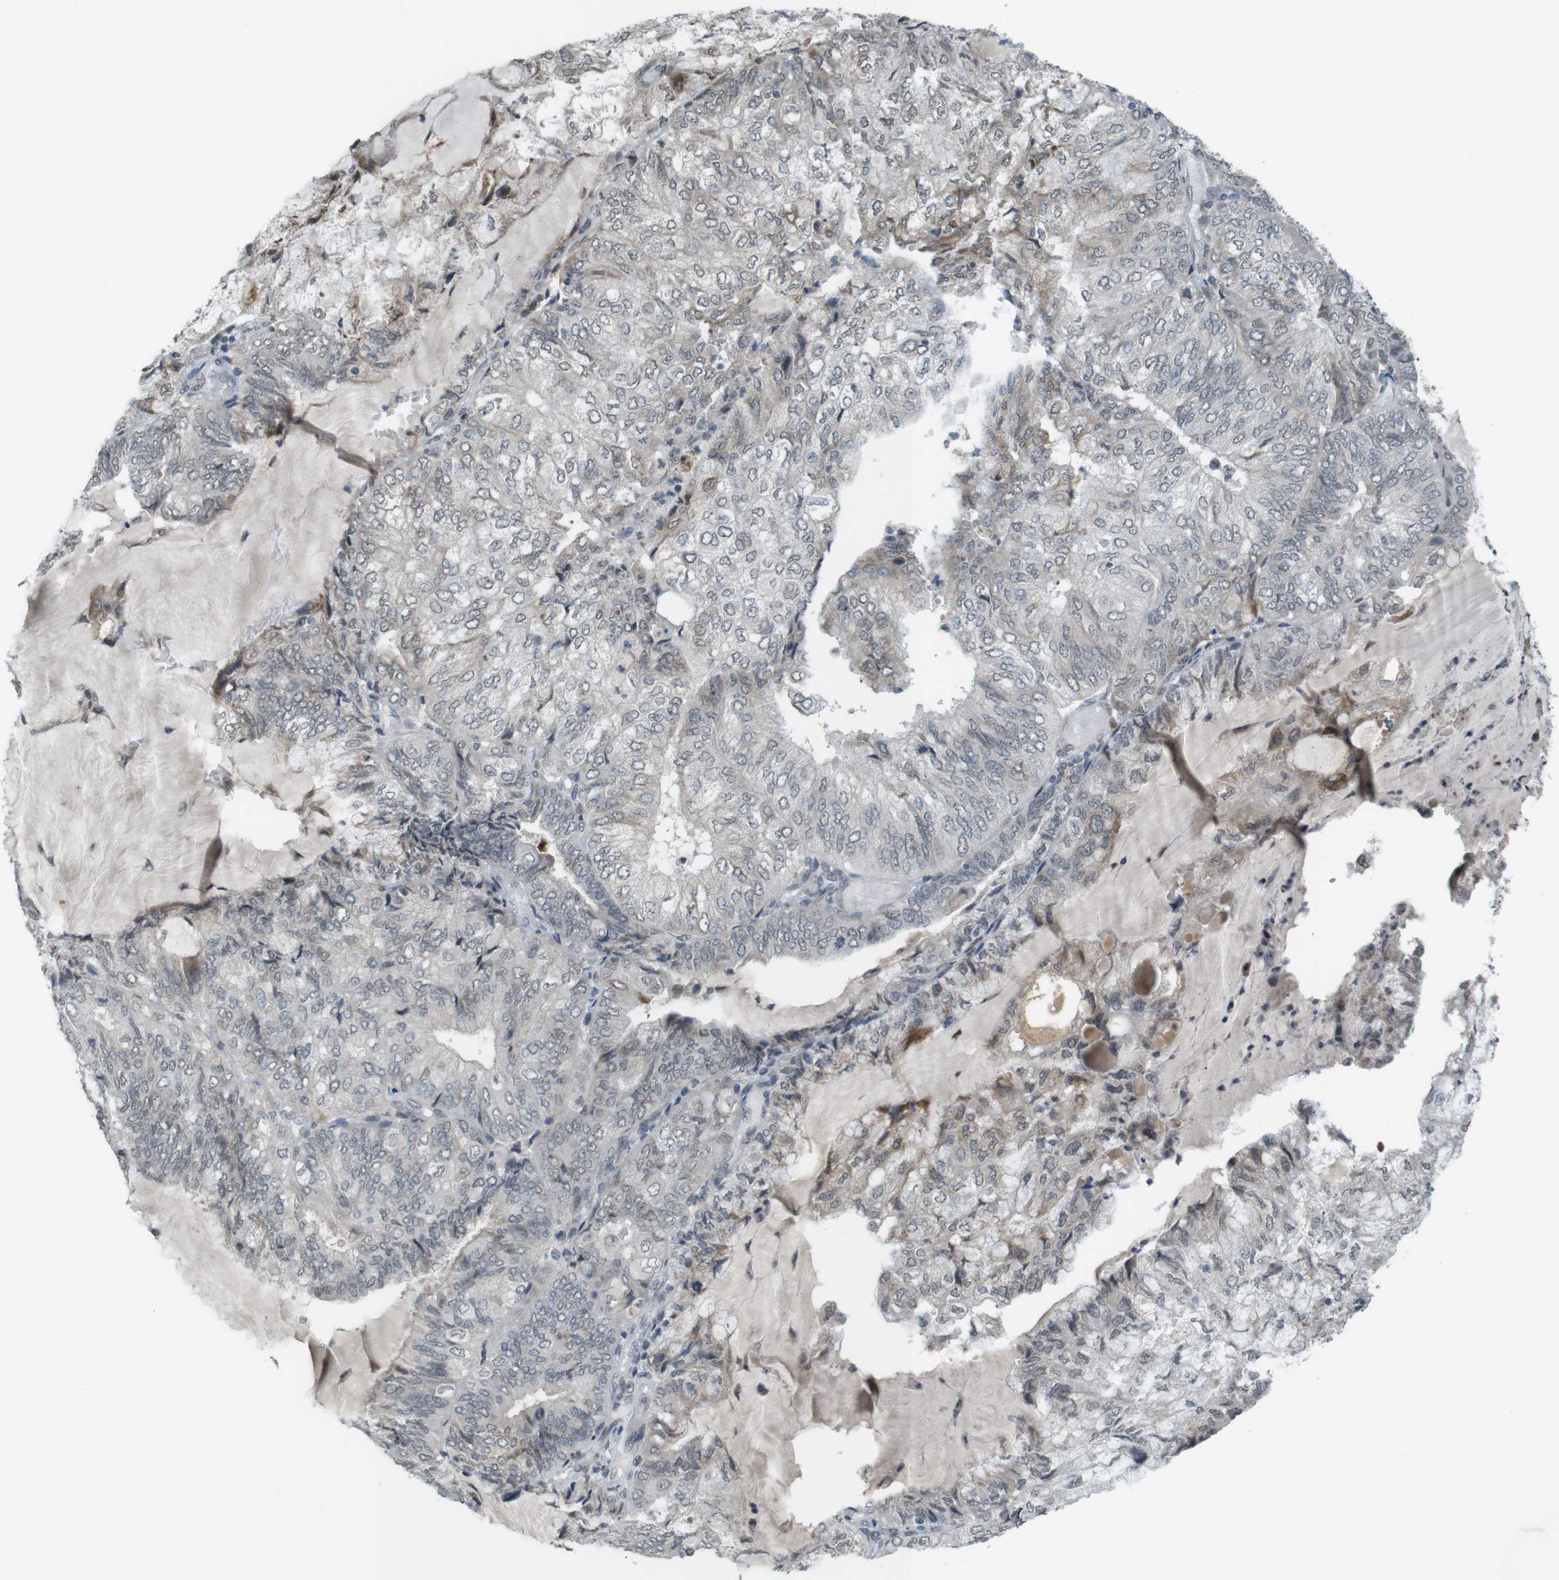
{"staining": {"intensity": "weak", "quantity": "<25%", "location": "cytoplasmic/membranous"}, "tissue": "endometrial cancer", "cell_type": "Tumor cells", "image_type": "cancer", "snomed": [{"axis": "morphology", "description": "Adenocarcinoma, NOS"}, {"axis": "topography", "description": "Endometrium"}], "caption": "This is an IHC photomicrograph of human adenocarcinoma (endometrial). There is no positivity in tumor cells.", "gene": "FZD10", "patient": {"sex": "female", "age": 81}}